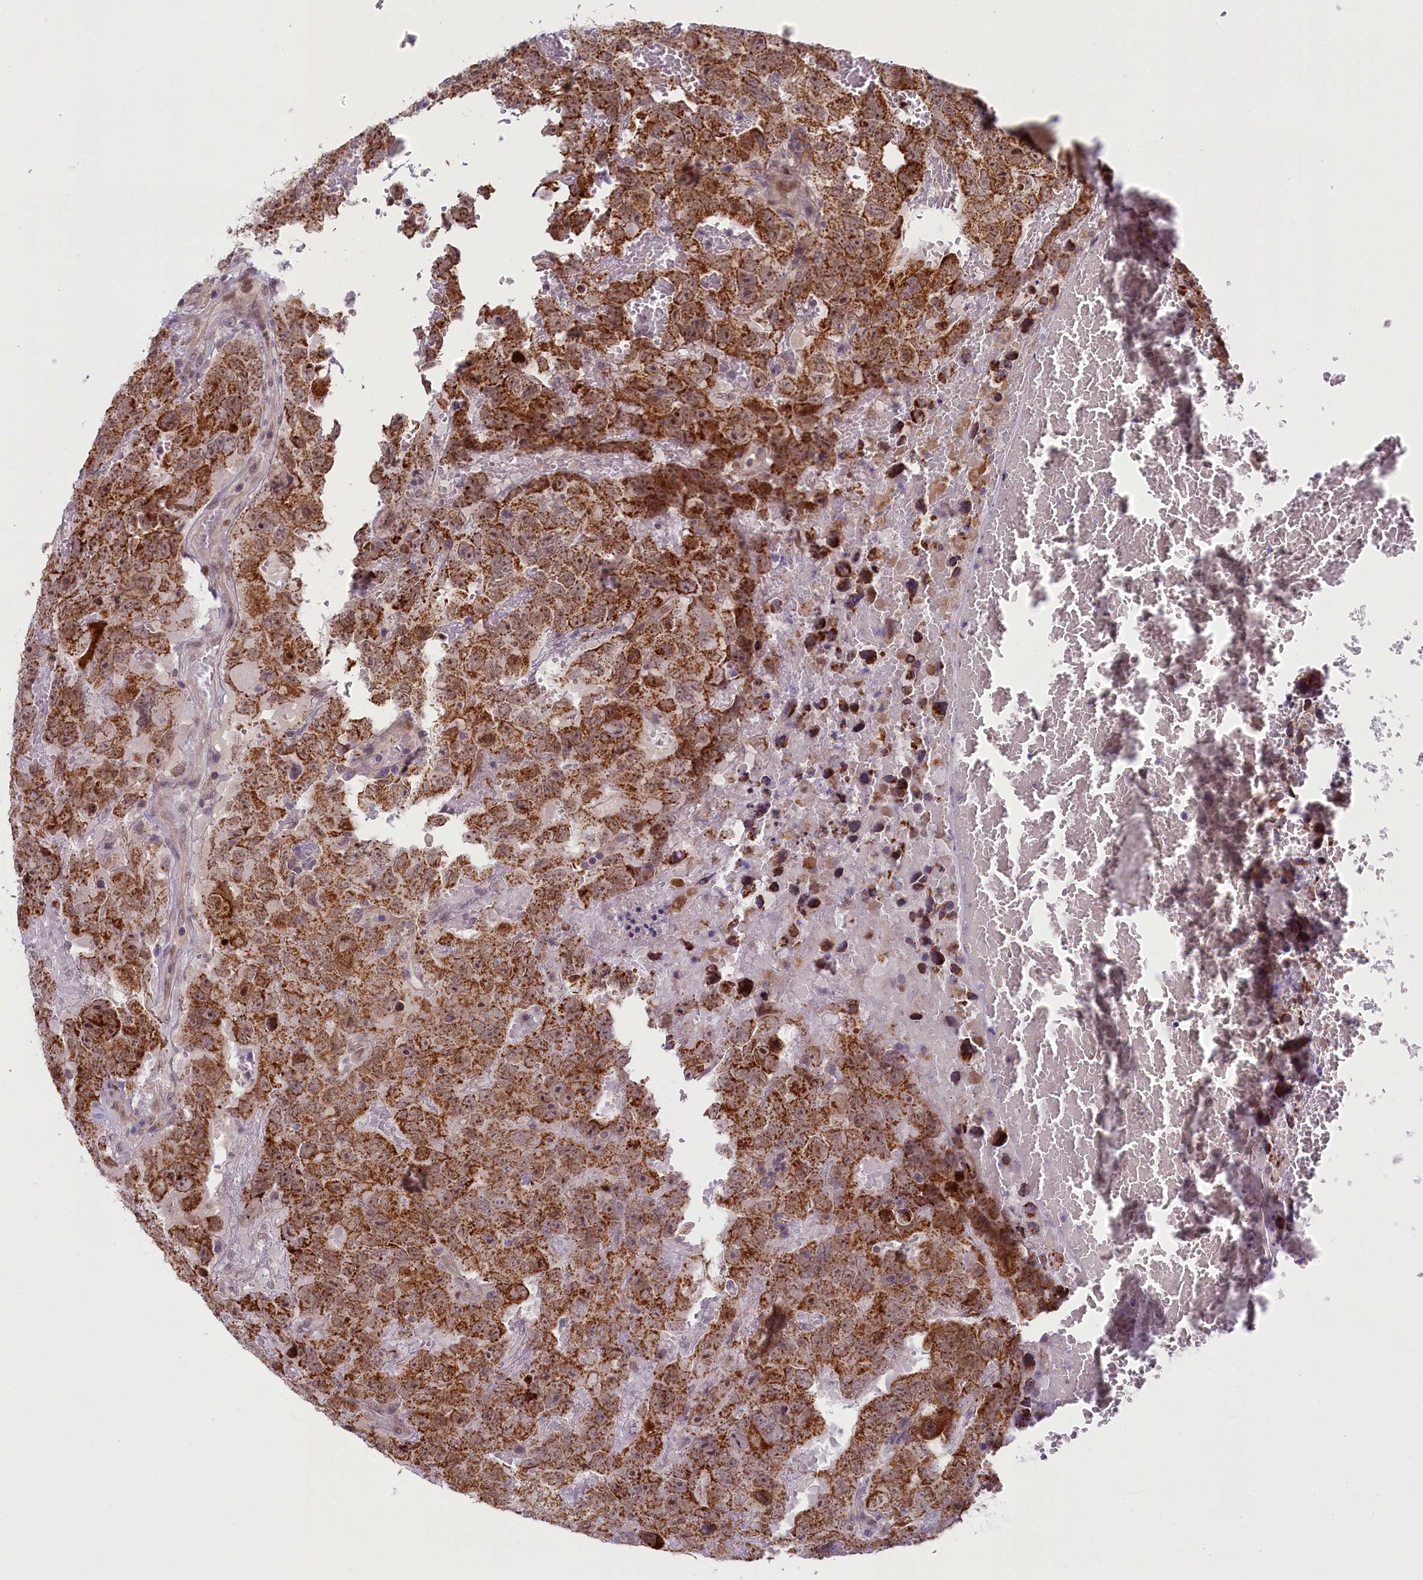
{"staining": {"intensity": "strong", "quantity": ">75%", "location": "cytoplasmic/membranous"}, "tissue": "testis cancer", "cell_type": "Tumor cells", "image_type": "cancer", "snomed": [{"axis": "morphology", "description": "Carcinoma, Embryonal, NOS"}, {"axis": "topography", "description": "Testis"}], "caption": "There is high levels of strong cytoplasmic/membranous staining in tumor cells of testis embryonal carcinoma, as demonstrated by immunohistochemical staining (brown color).", "gene": "CCL23", "patient": {"sex": "male", "age": 45}}